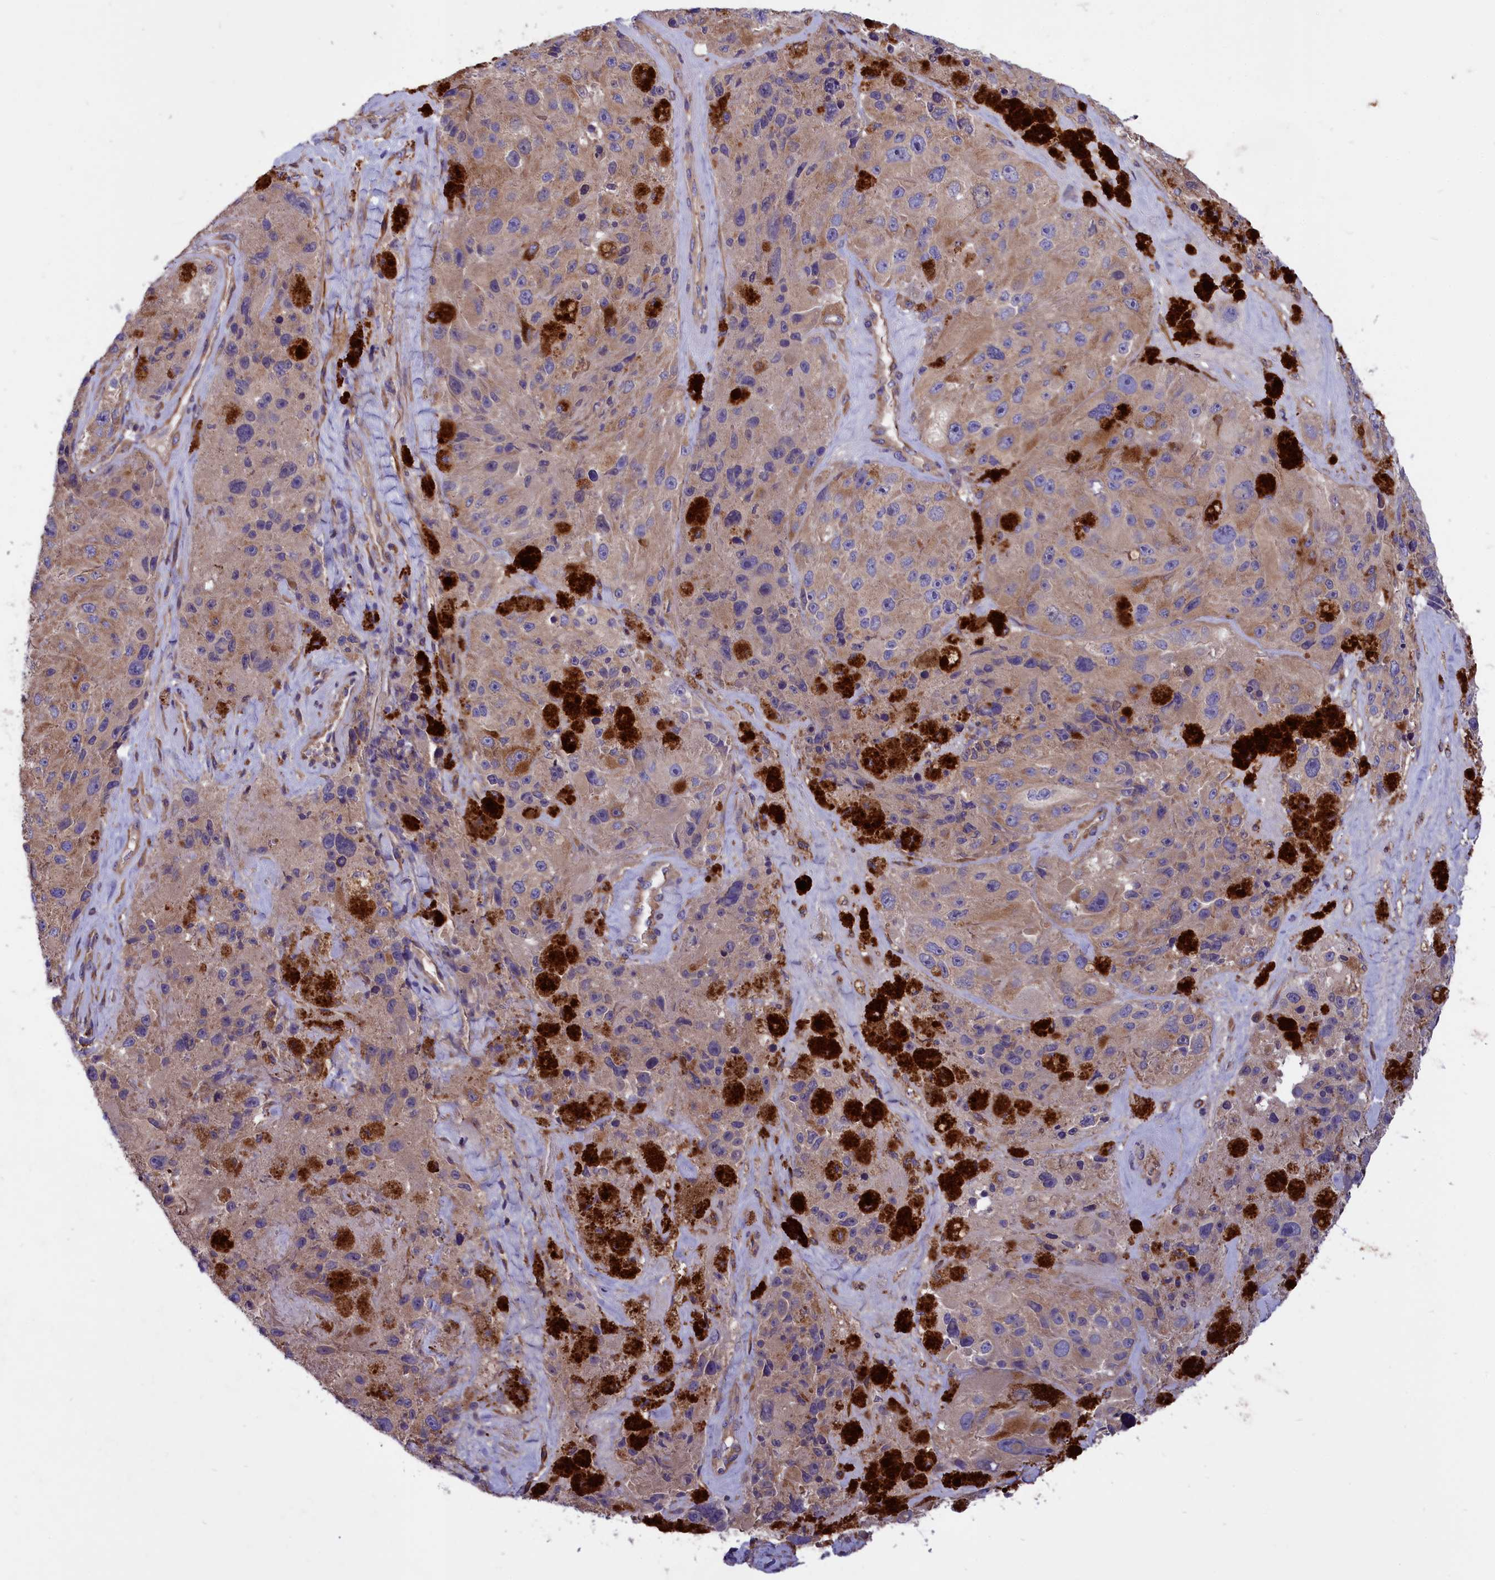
{"staining": {"intensity": "weak", "quantity": ">75%", "location": "cytoplasmic/membranous"}, "tissue": "melanoma", "cell_type": "Tumor cells", "image_type": "cancer", "snomed": [{"axis": "morphology", "description": "Malignant melanoma, Metastatic site"}, {"axis": "topography", "description": "Lymph node"}], "caption": "Malignant melanoma (metastatic site) tissue demonstrates weak cytoplasmic/membranous positivity in about >75% of tumor cells, visualized by immunohistochemistry.", "gene": "AMDHD2", "patient": {"sex": "male", "age": 62}}